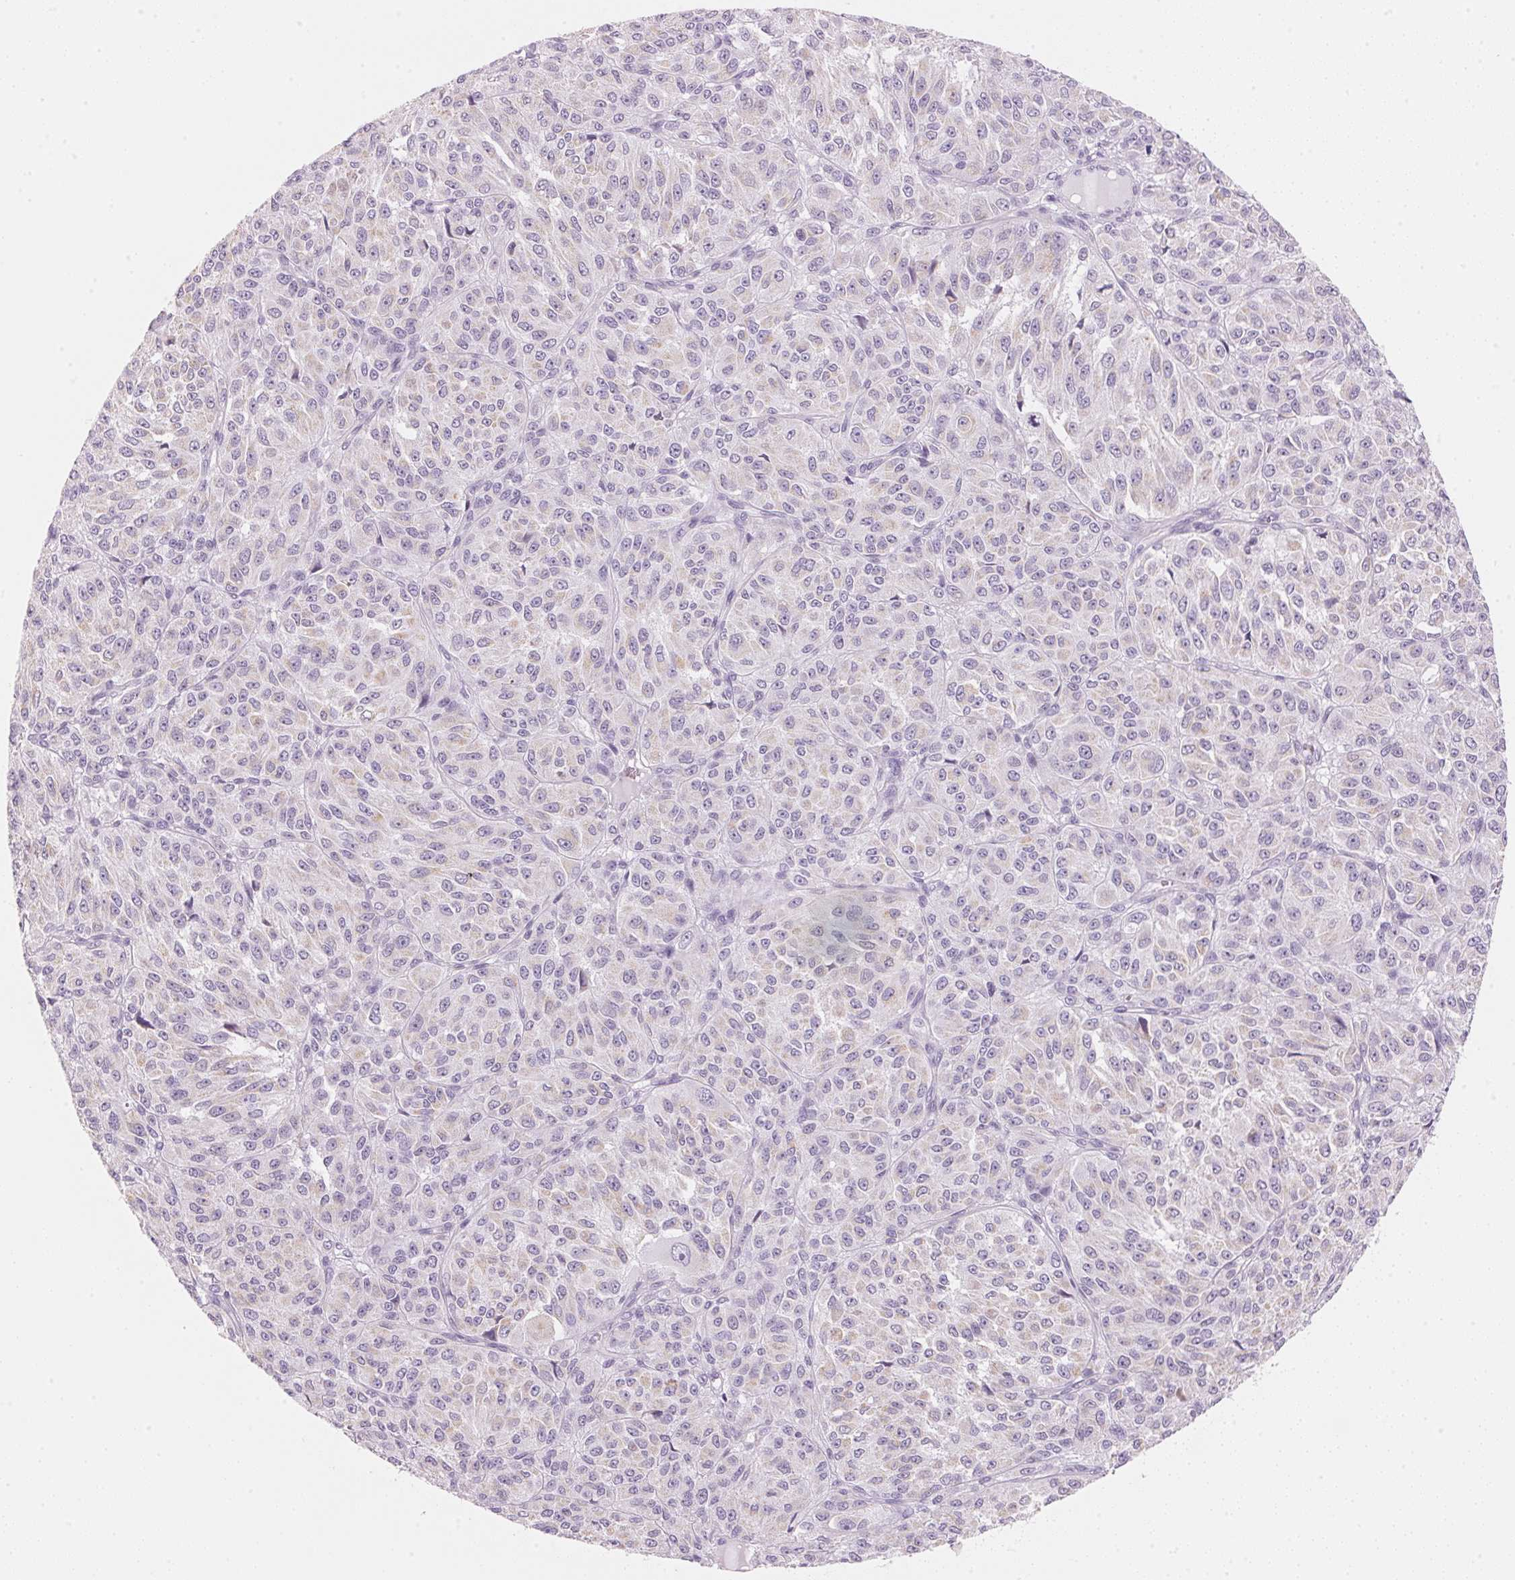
{"staining": {"intensity": "weak", "quantity": "<25%", "location": "cytoplasmic/membranous"}, "tissue": "melanoma", "cell_type": "Tumor cells", "image_type": "cancer", "snomed": [{"axis": "morphology", "description": "Malignant melanoma, Metastatic site"}, {"axis": "topography", "description": "Brain"}], "caption": "Immunohistochemical staining of human malignant melanoma (metastatic site) reveals no significant staining in tumor cells. Nuclei are stained in blue.", "gene": "HOXB13", "patient": {"sex": "female", "age": 56}}